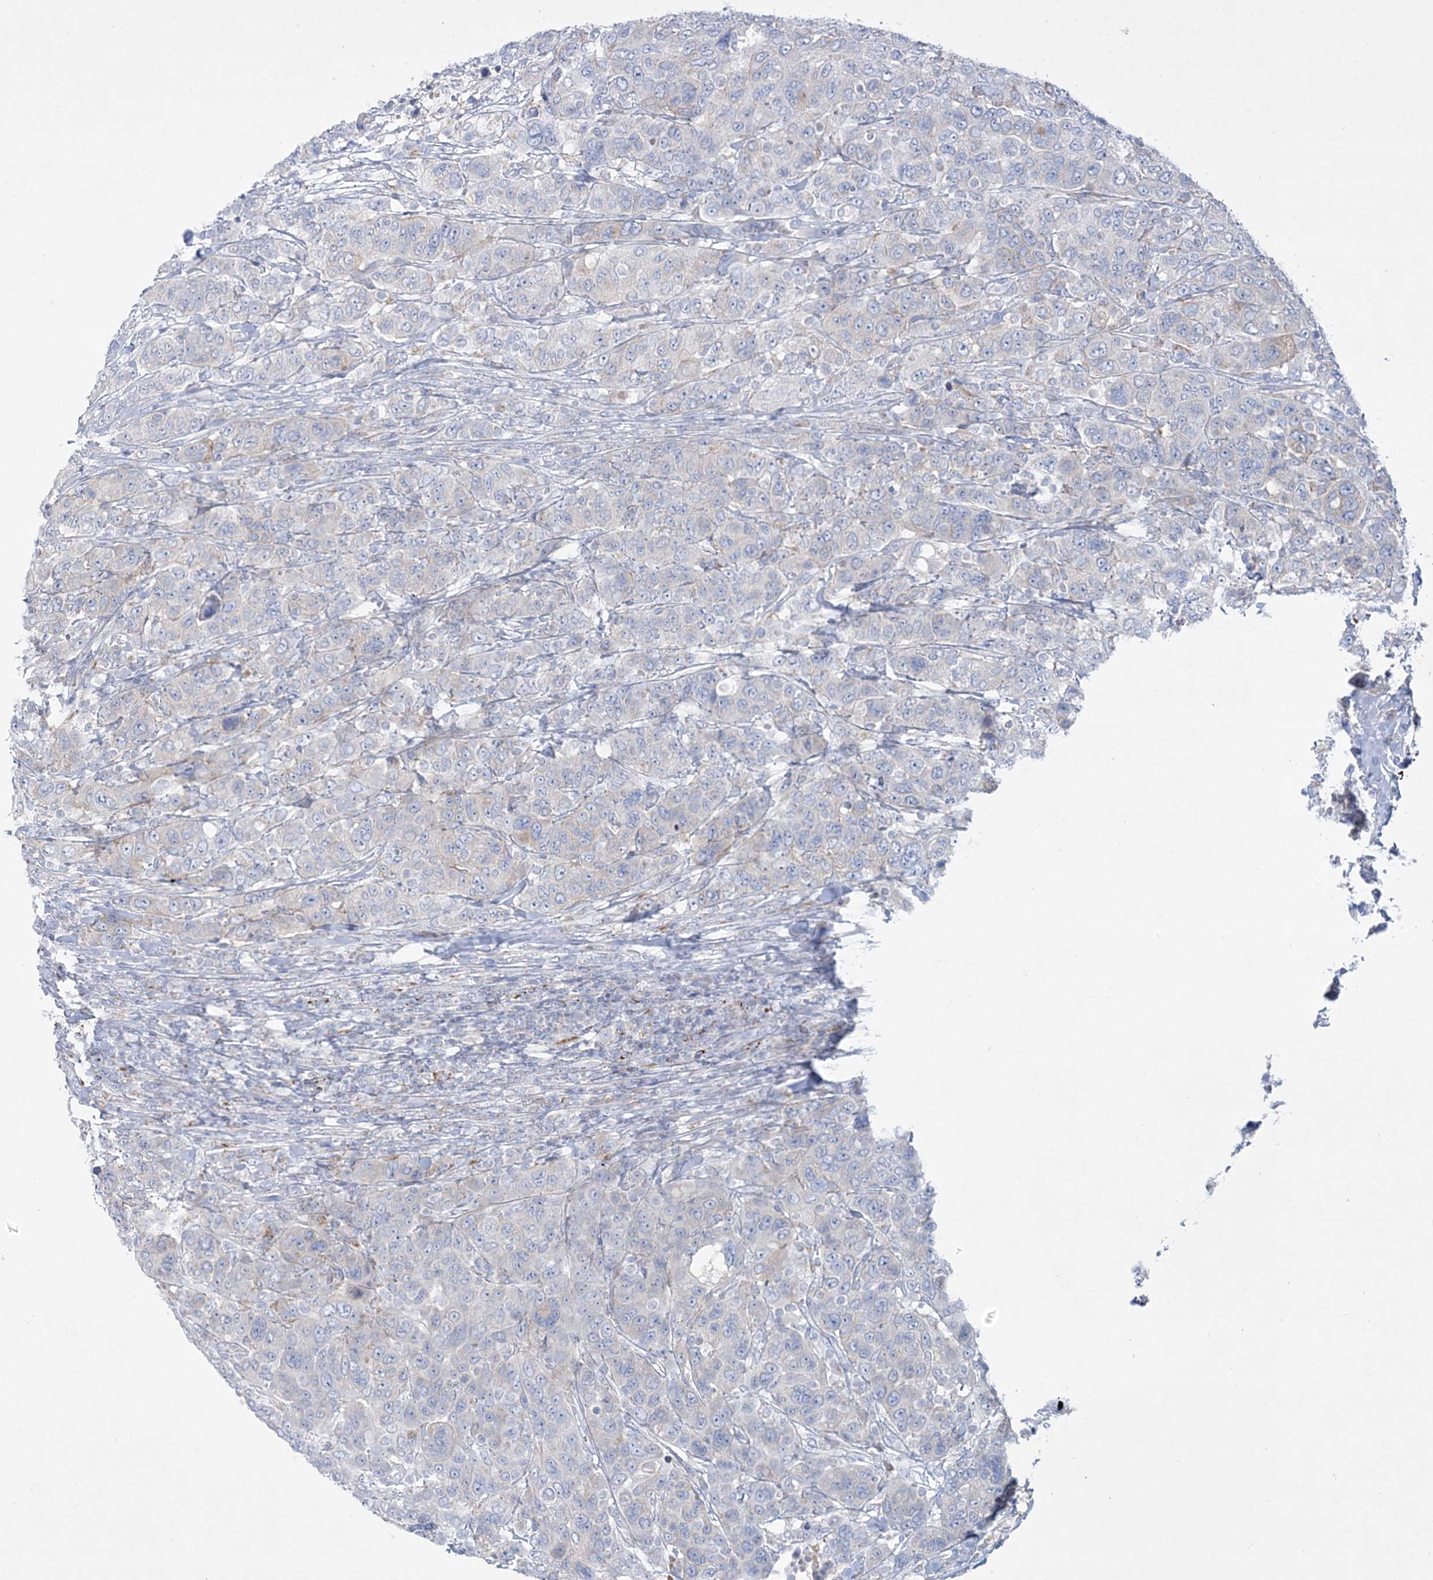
{"staining": {"intensity": "negative", "quantity": "none", "location": "none"}, "tissue": "breast cancer", "cell_type": "Tumor cells", "image_type": "cancer", "snomed": [{"axis": "morphology", "description": "Duct carcinoma"}, {"axis": "topography", "description": "Breast"}], "caption": "Tumor cells show no significant positivity in breast cancer.", "gene": "TBC1D7", "patient": {"sex": "female", "age": 37}}